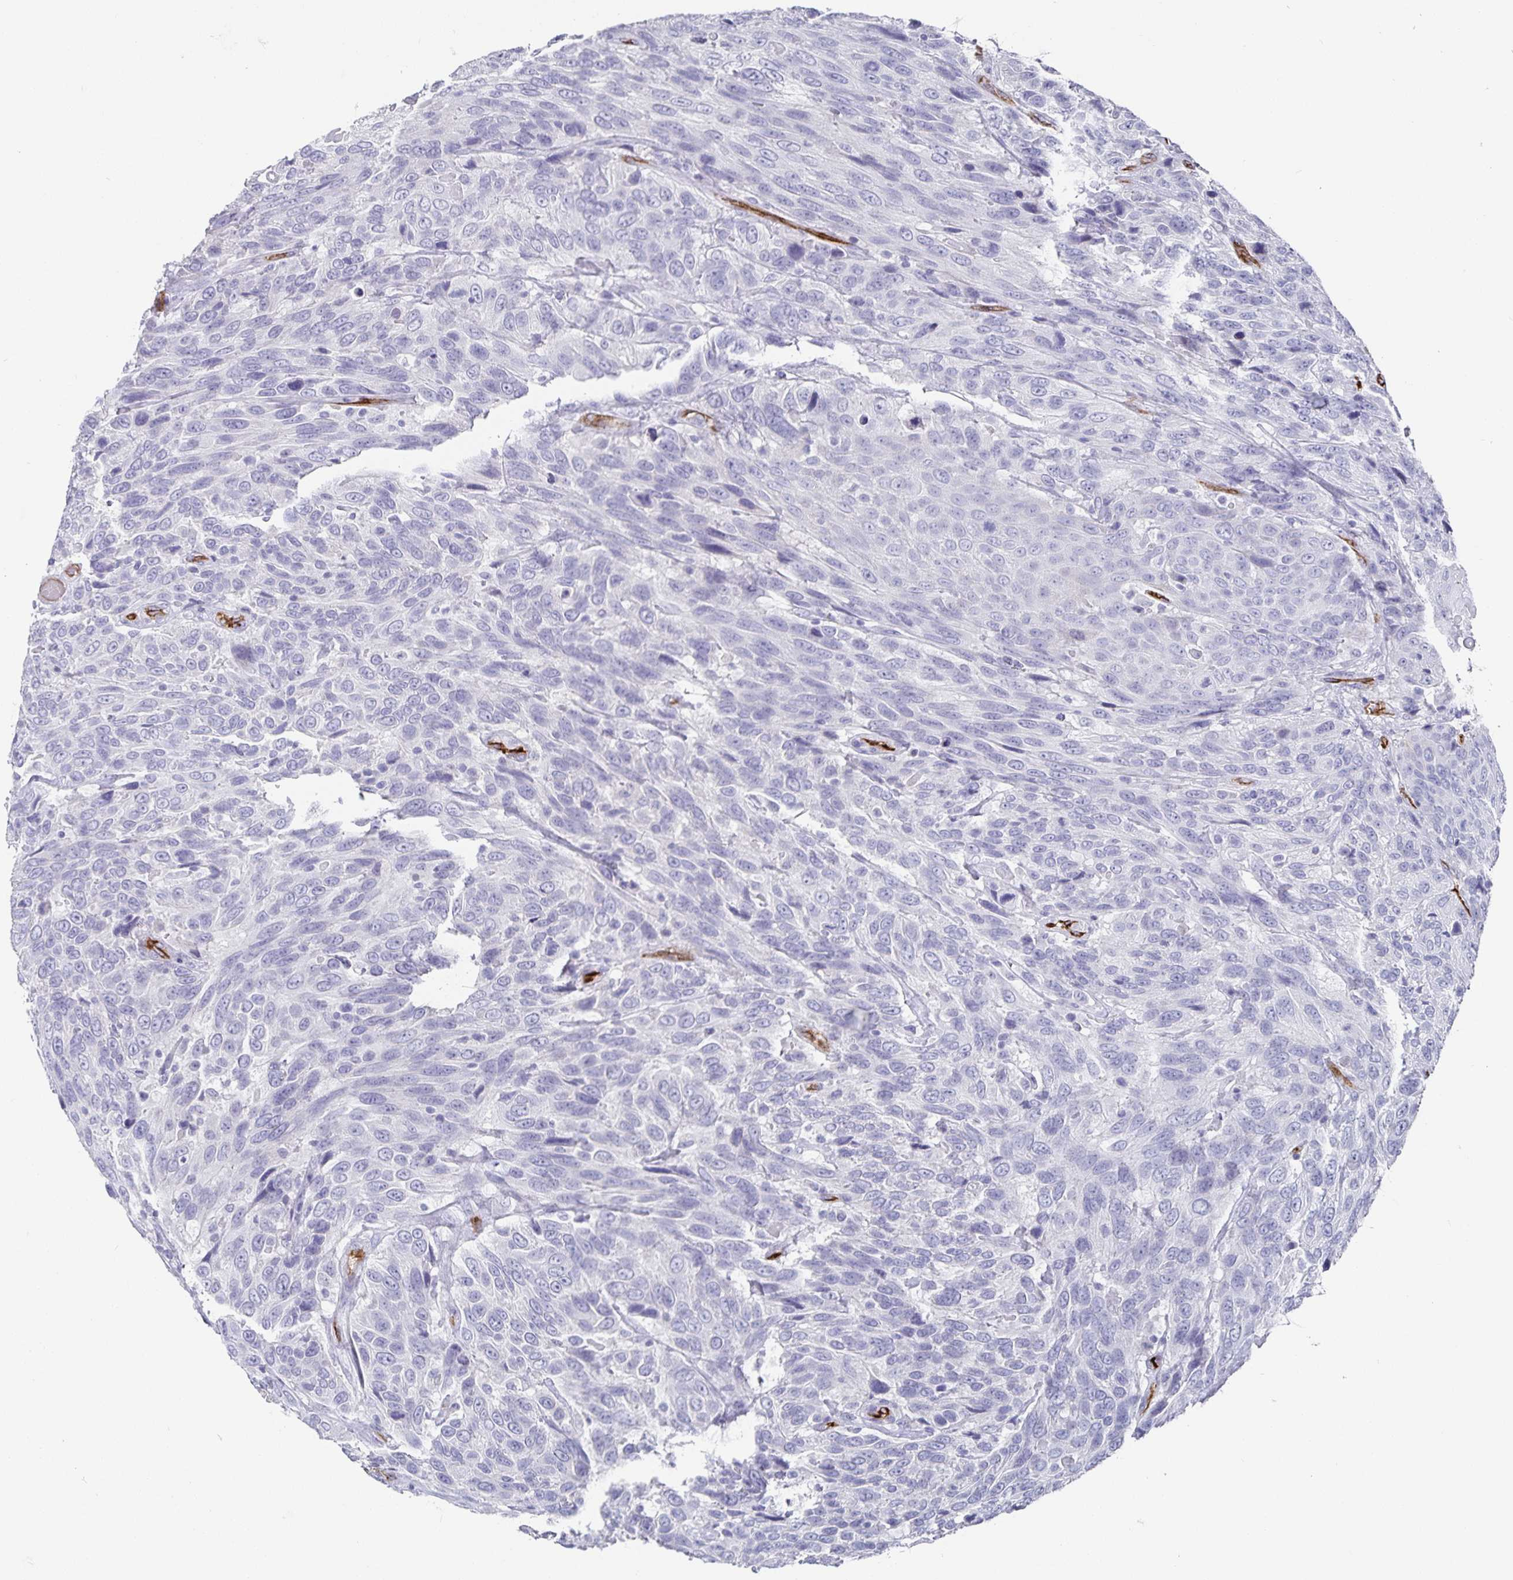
{"staining": {"intensity": "negative", "quantity": "none", "location": "none"}, "tissue": "urothelial cancer", "cell_type": "Tumor cells", "image_type": "cancer", "snomed": [{"axis": "morphology", "description": "Urothelial carcinoma, High grade"}, {"axis": "topography", "description": "Urinary bladder"}], "caption": "A high-resolution image shows IHC staining of high-grade urothelial carcinoma, which reveals no significant staining in tumor cells. Nuclei are stained in blue.", "gene": "PODXL", "patient": {"sex": "female", "age": 70}}